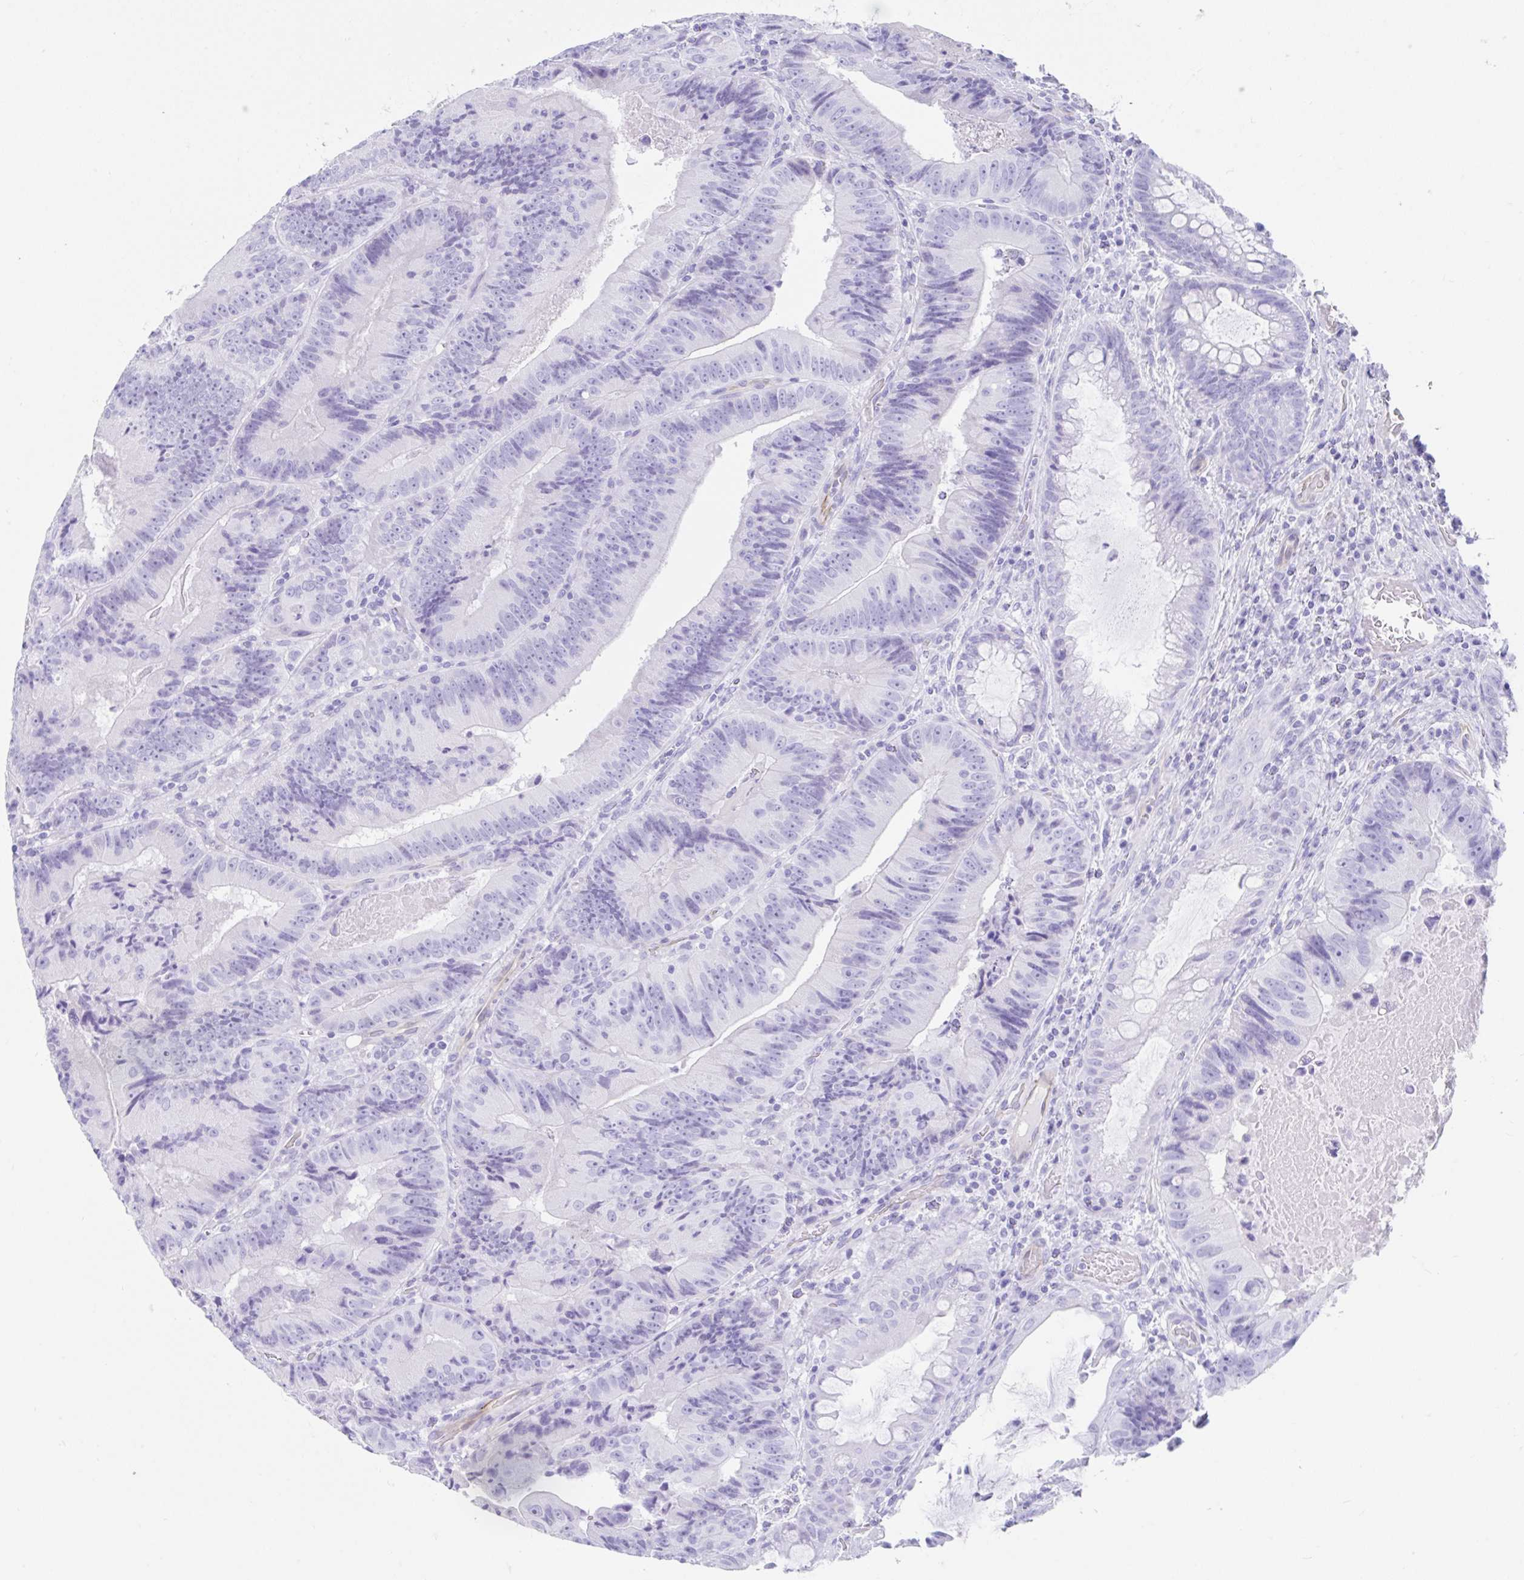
{"staining": {"intensity": "negative", "quantity": "none", "location": "none"}, "tissue": "colorectal cancer", "cell_type": "Tumor cells", "image_type": "cancer", "snomed": [{"axis": "morphology", "description": "Adenocarcinoma, NOS"}, {"axis": "topography", "description": "Colon"}], "caption": "Immunohistochemical staining of human colorectal cancer shows no significant positivity in tumor cells.", "gene": "FAM107A", "patient": {"sex": "female", "age": 86}}